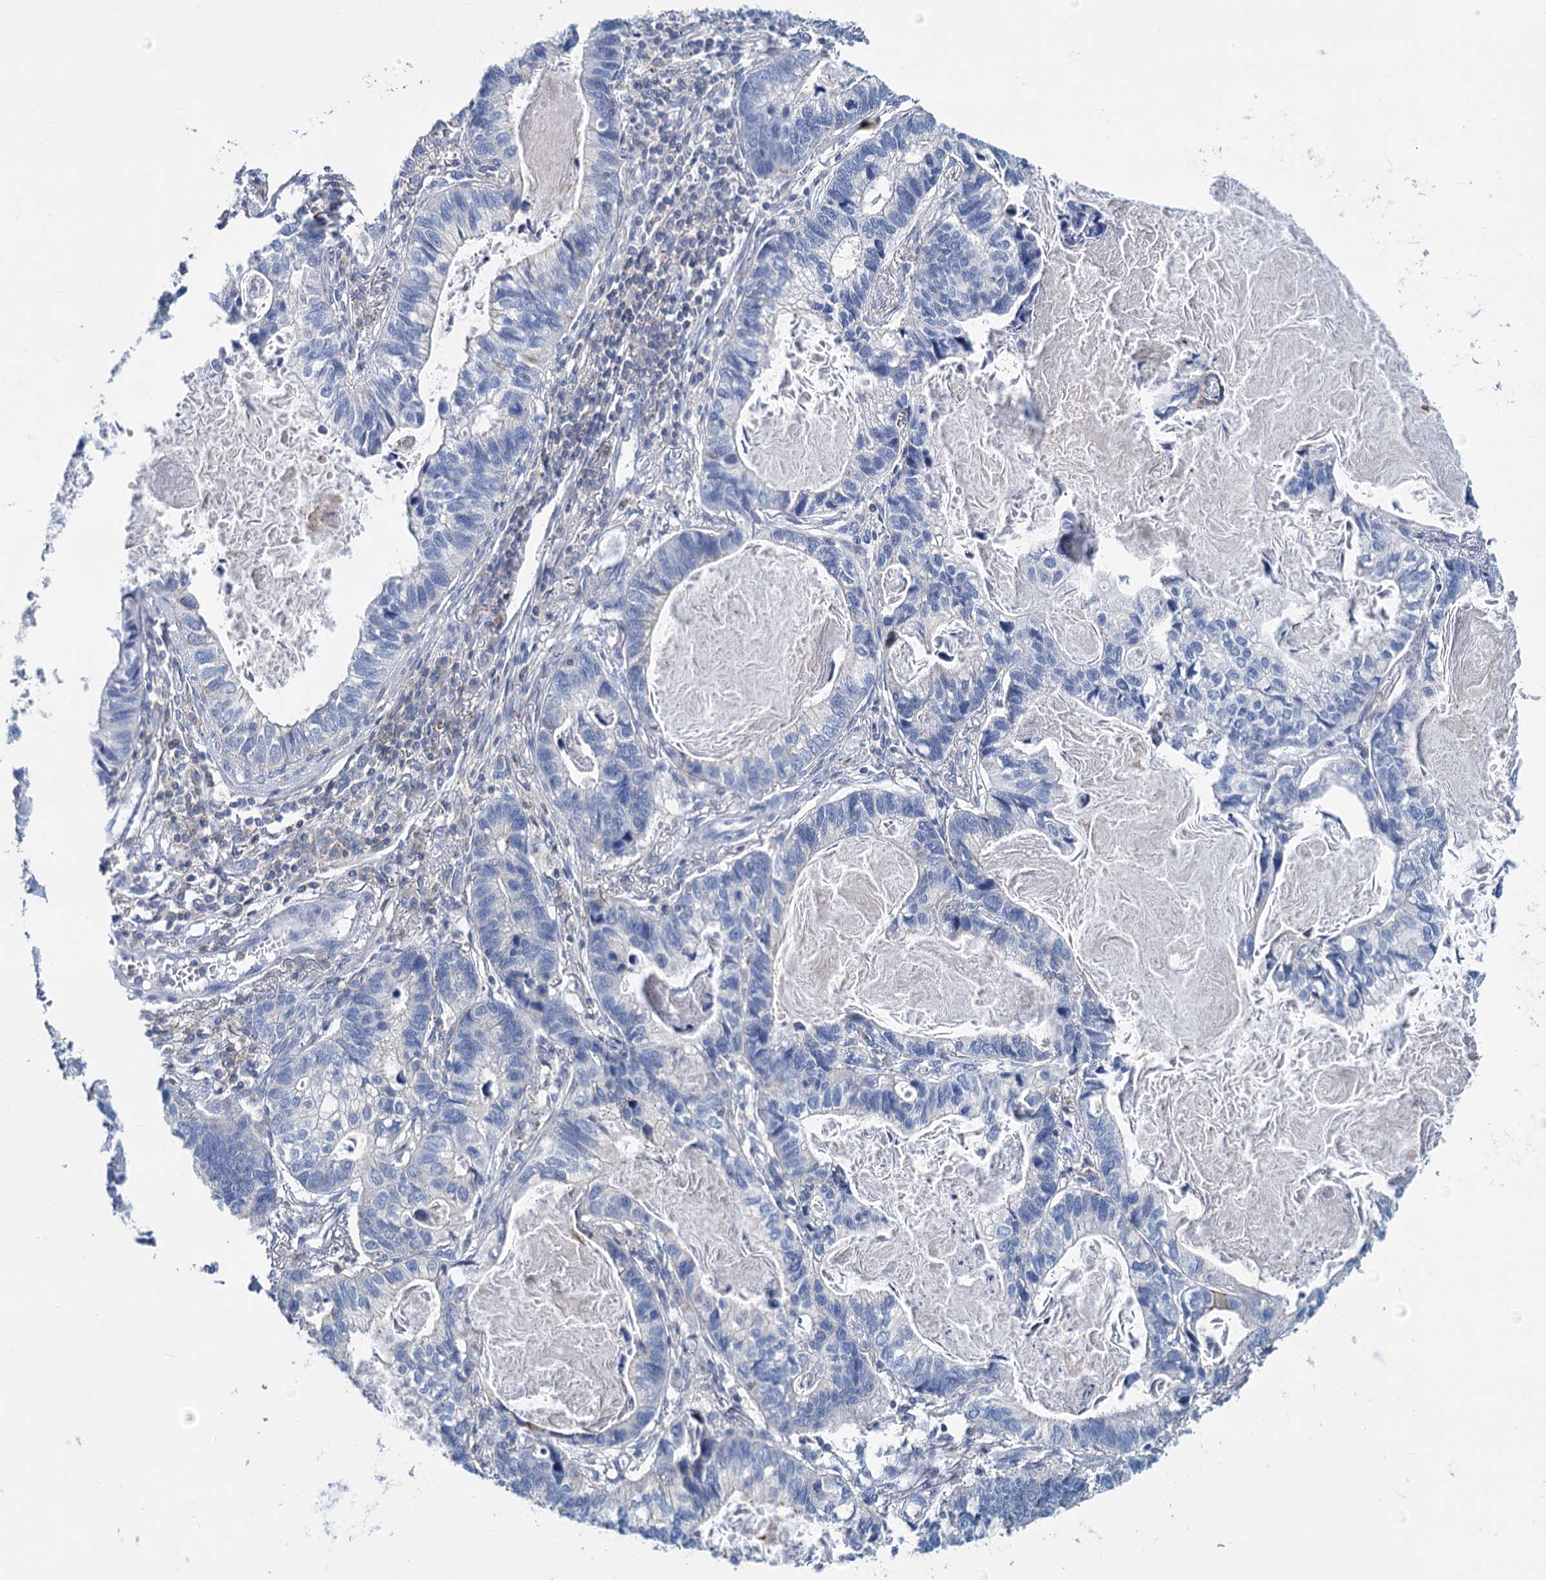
{"staining": {"intensity": "negative", "quantity": "none", "location": "none"}, "tissue": "lung cancer", "cell_type": "Tumor cells", "image_type": "cancer", "snomed": [{"axis": "morphology", "description": "Adenocarcinoma, NOS"}, {"axis": "topography", "description": "Lung"}], "caption": "Photomicrograph shows no protein expression in tumor cells of lung cancer tissue. Brightfield microscopy of immunohistochemistry stained with DAB (brown) and hematoxylin (blue), captured at high magnification.", "gene": "LRCH4", "patient": {"sex": "male", "age": 67}}